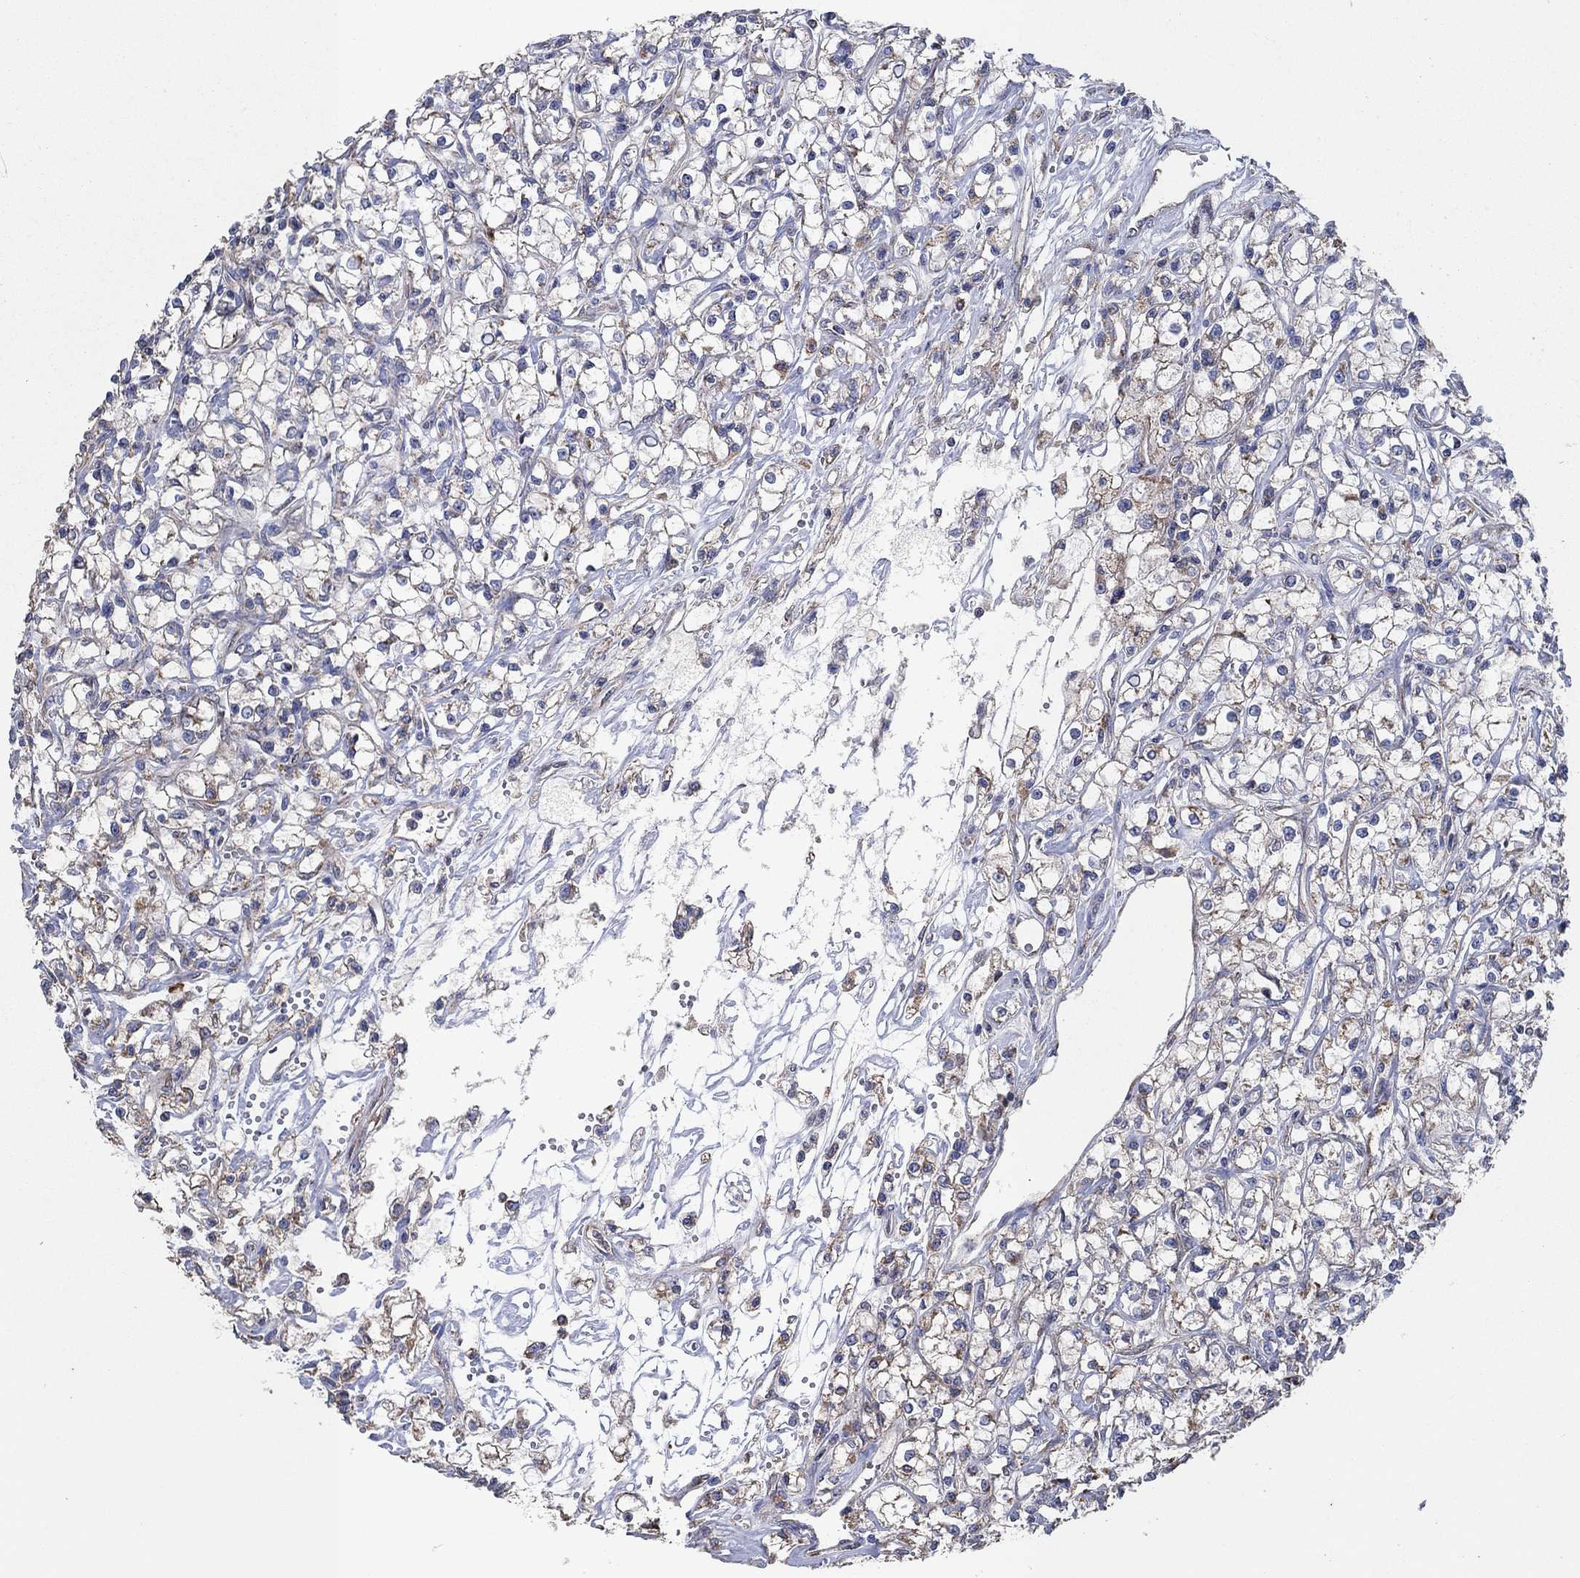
{"staining": {"intensity": "weak", "quantity": "25%-75%", "location": "cytoplasmic/membranous"}, "tissue": "renal cancer", "cell_type": "Tumor cells", "image_type": "cancer", "snomed": [{"axis": "morphology", "description": "Adenocarcinoma, NOS"}, {"axis": "topography", "description": "Kidney"}], "caption": "This histopathology image exhibits immunohistochemistry staining of human renal cancer, with low weak cytoplasmic/membranous expression in about 25%-75% of tumor cells.", "gene": "HID1", "patient": {"sex": "female", "age": 59}}